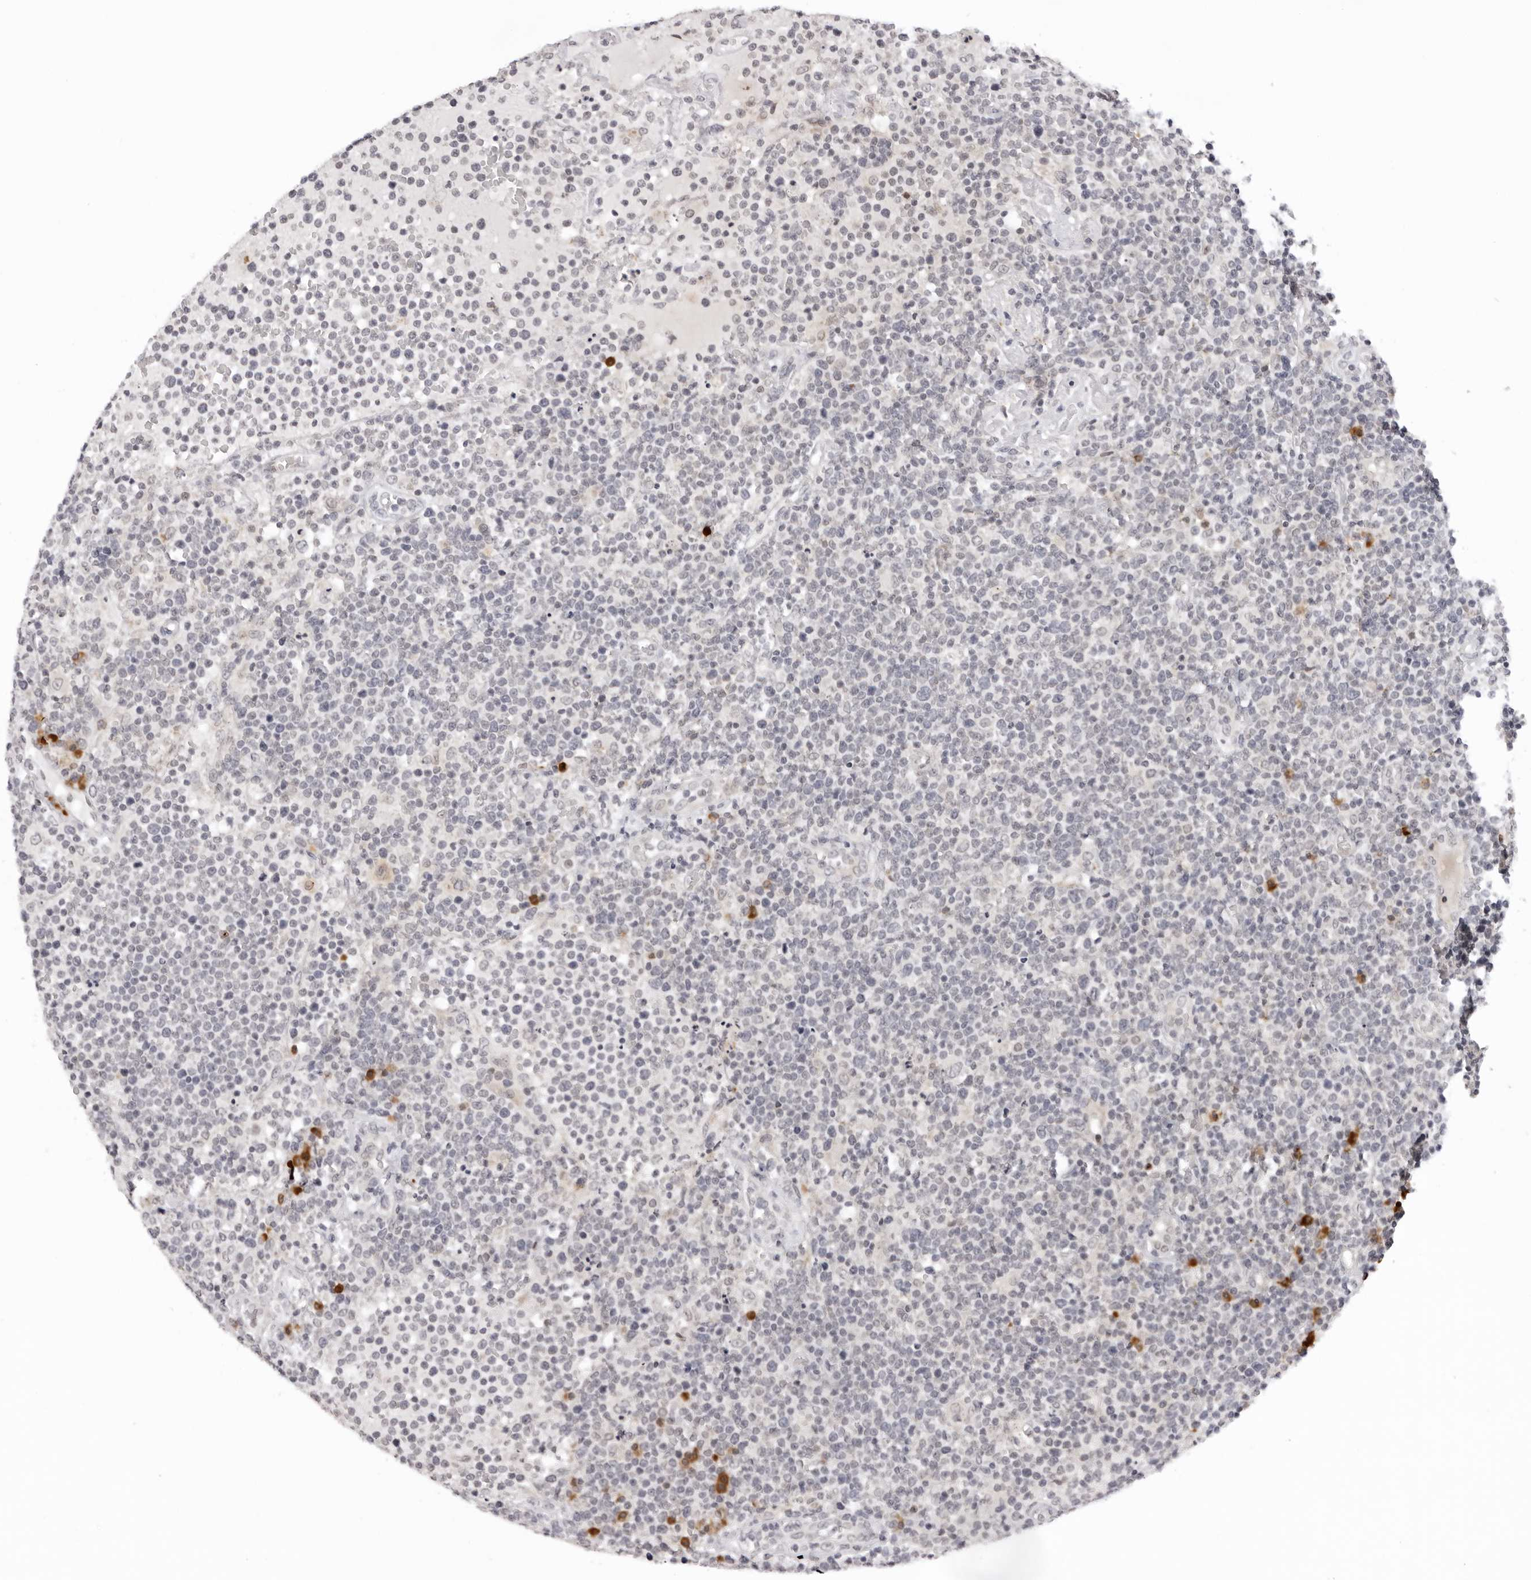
{"staining": {"intensity": "negative", "quantity": "none", "location": "none"}, "tissue": "lymphoma", "cell_type": "Tumor cells", "image_type": "cancer", "snomed": [{"axis": "morphology", "description": "Malignant lymphoma, non-Hodgkin's type, High grade"}, {"axis": "topography", "description": "Lymph node"}], "caption": "Tumor cells are negative for protein expression in human malignant lymphoma, non-Hodgkin's type (high-grade). The staining was performed using DAB (3,3'-diaminobenzidine) to visualize the protein expression in brown, while the nuclei were stained in blue with hematoxylin (Magnification: 20x).", "gene": "IL17RA", "patient": {"sex": "male", "age": 61}}